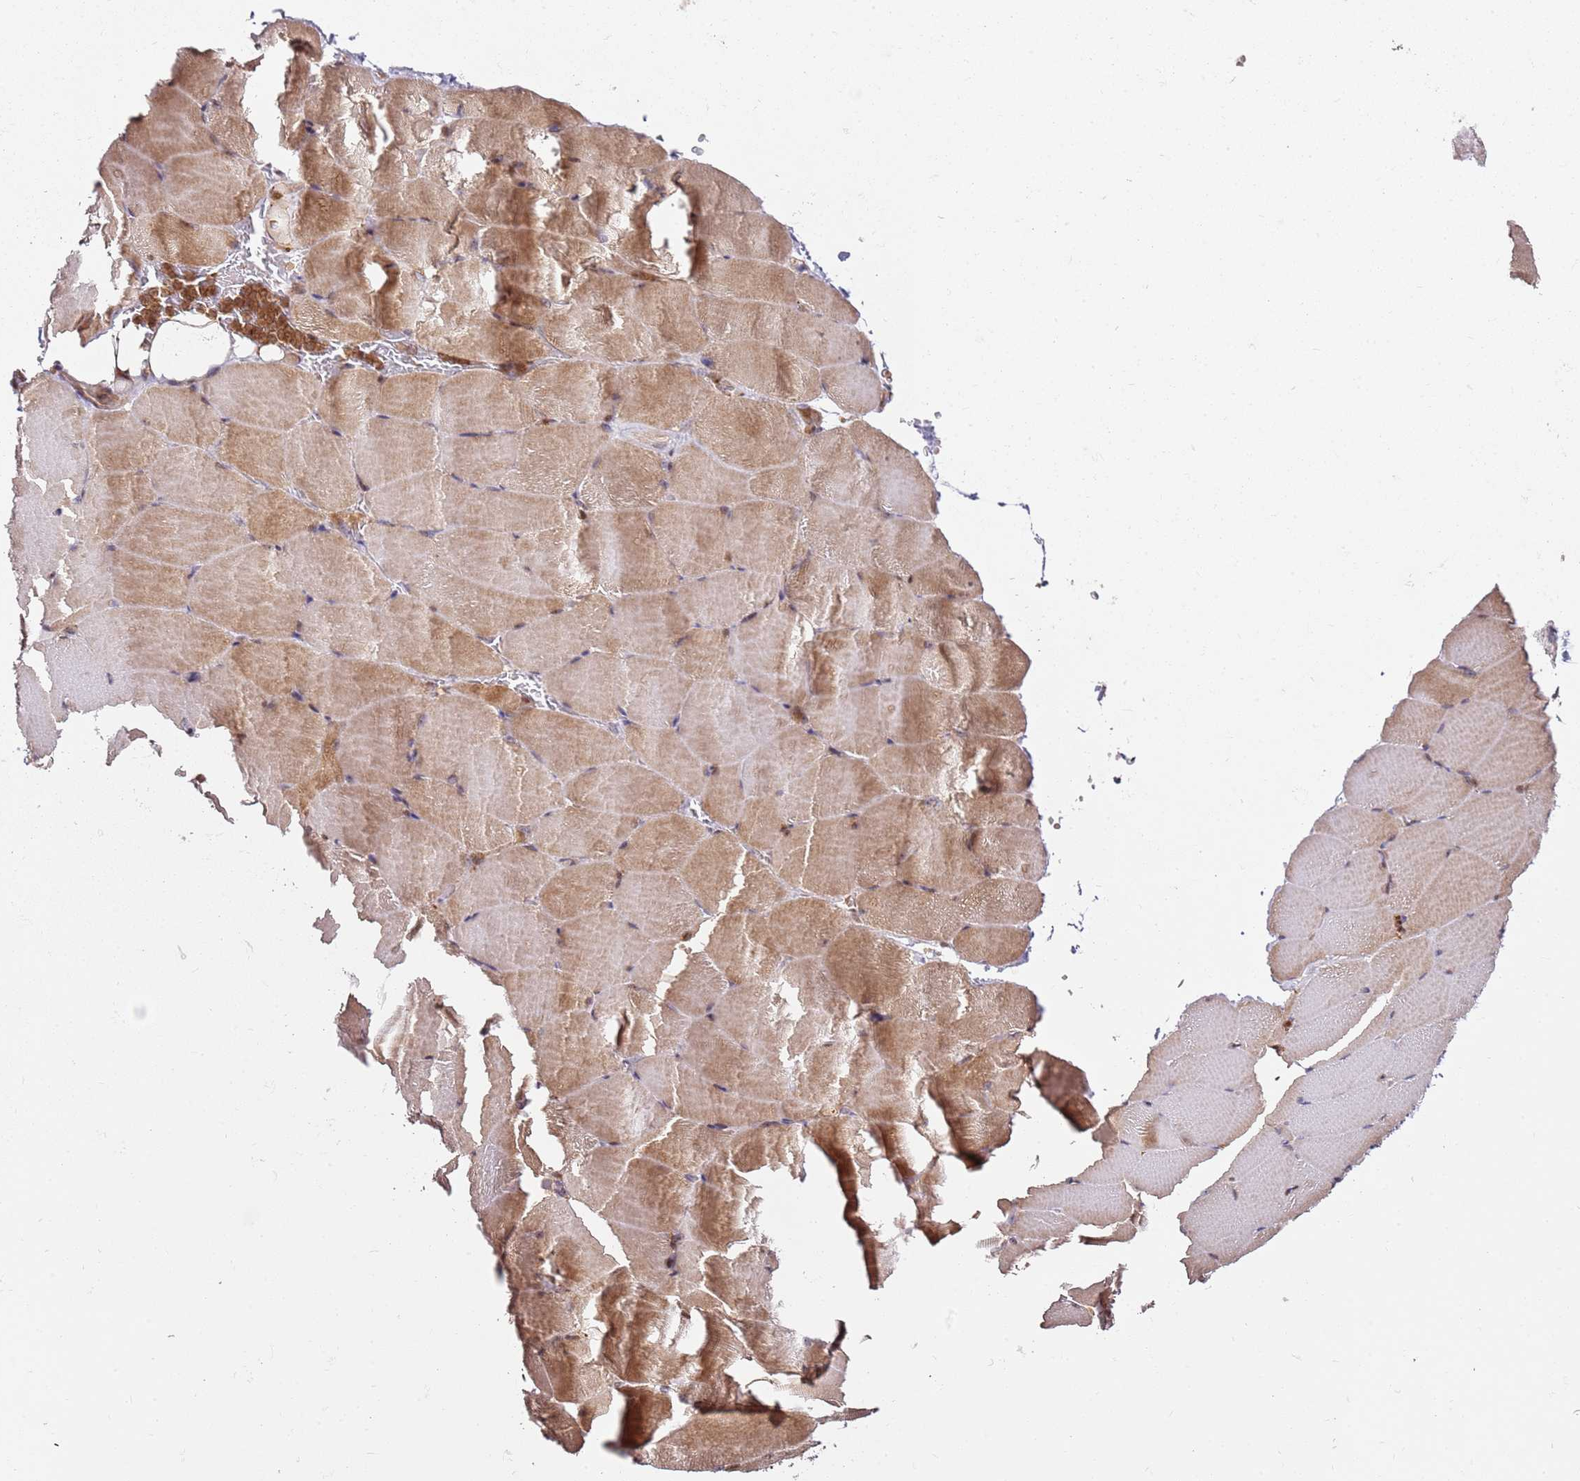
{"staining": {"intensity": "weak", "quantity": "25%-75%", "location": "cytoplasmic/membranous"}, "tissue": "skeletal muscle", "cell_type": "Myocytes", "image_type": "normal", "snomed": [{"axis": "morphology", "description": "Normal tissue, NOS"}, {"axis": "topography", "description": "Skeletal muscle"}, {"axis": "topography", "description": "Parathyroid gland"}], "caption": "A brown stain labels weak cytoplasmic/membranous expression of a protein in myocytes of benign skeletal muscle. The staining was performed using DAB (3,3'-diaminobenzidine) to visualize the protein expression in brown, while the nuclei were stained in blue with hematoxylin (Magnification: 20x).", "gene": "PRMT7", "patient": {"sex": "female", "age": 37}}